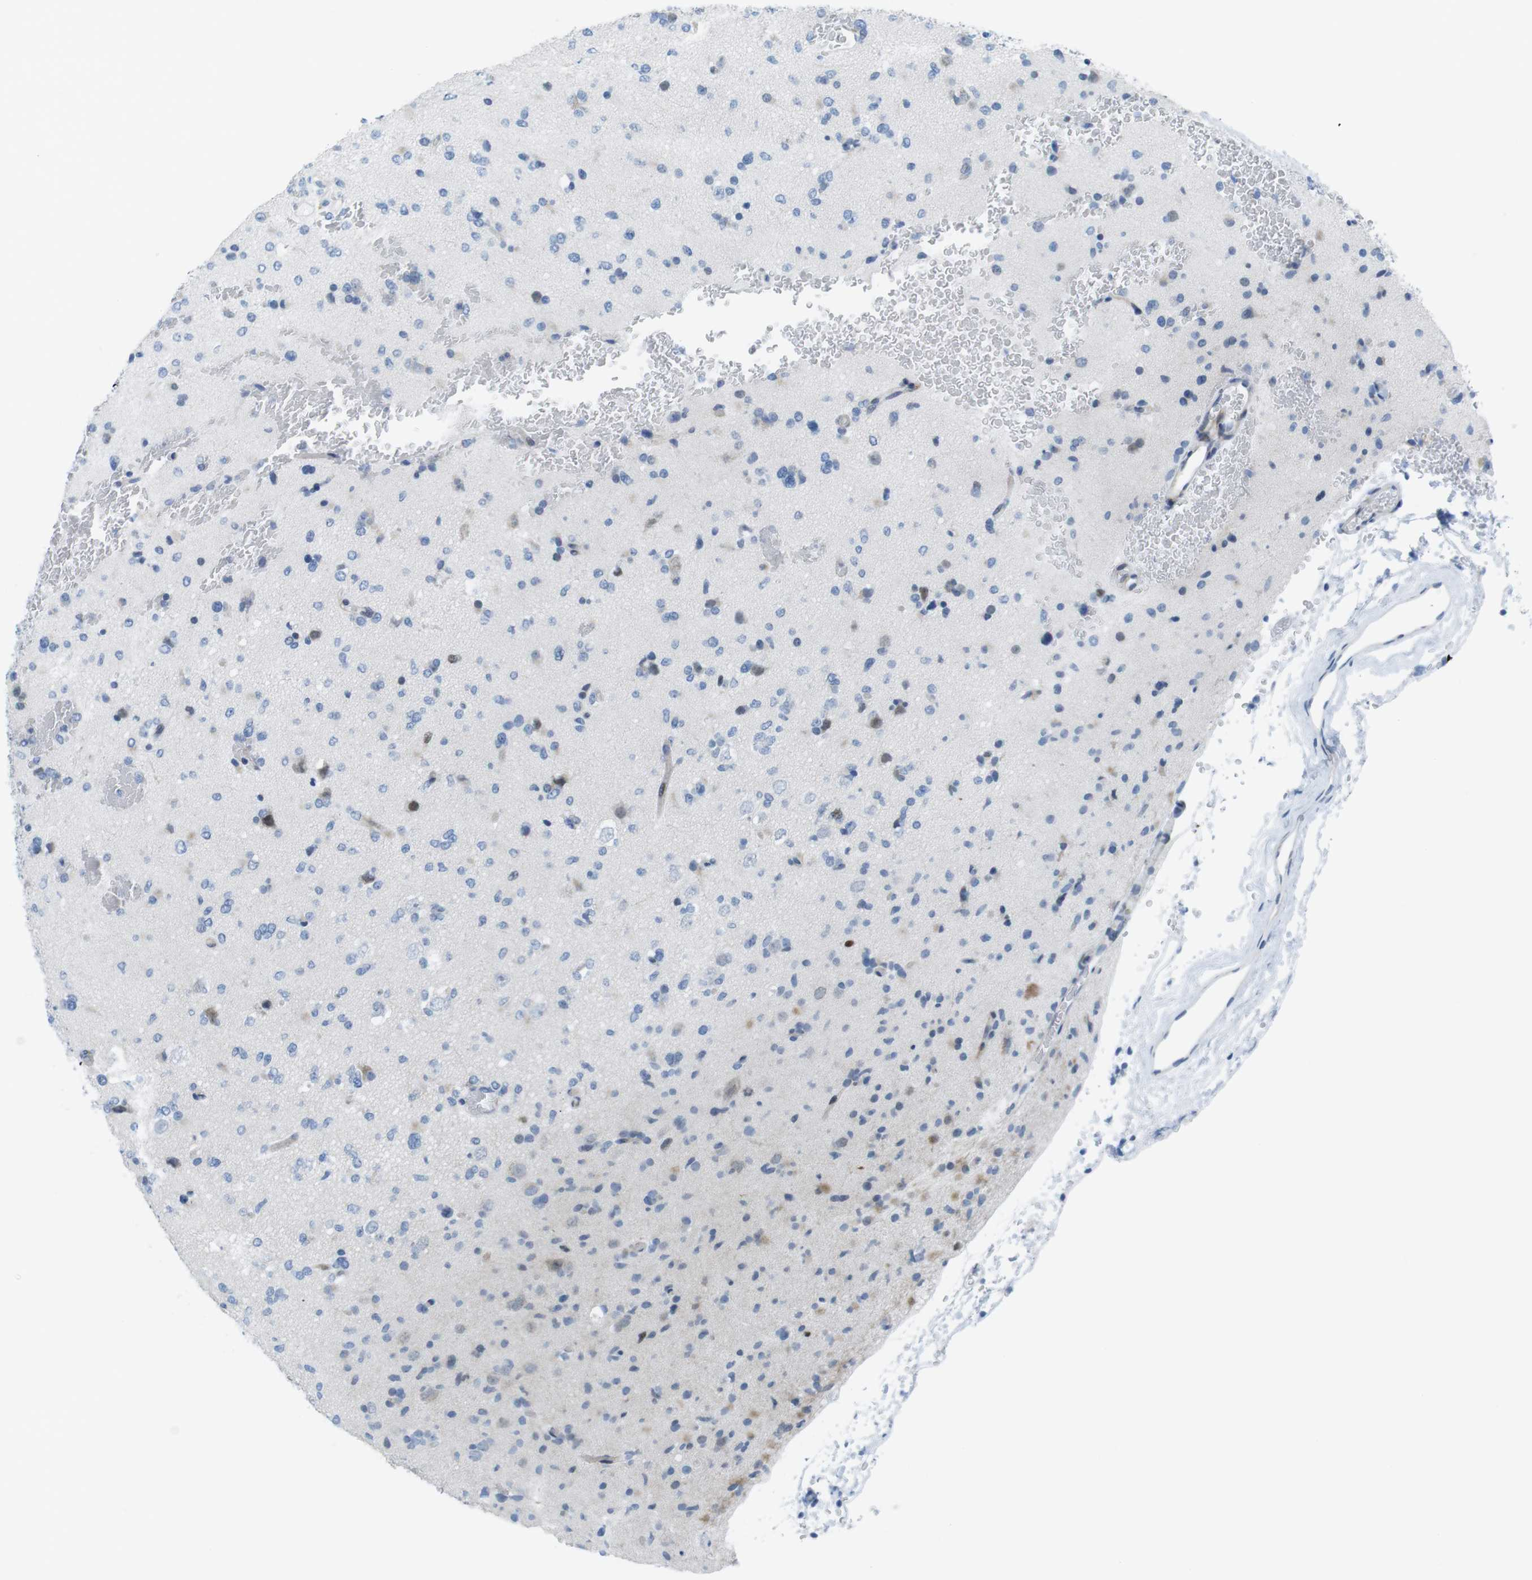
{"staining": {"intensity": "weak", "quantity": "<25%", "location": "nuclear"}, "tissue": "glioma", "cell_type": "Tumor cells", "image_type": "cancer", "snomed": [{"axis": "morphology", "description": "Glioma, malignant, Low grade"}, {"axis": "topography", "description": "Brain"}], "caption": "High magnification brightfield microscopy of low-grade glioma (malignant) stained with DAB (3,3'-diaminobenzidine) (brown) and counterstained with hematoxylin (blue): tumor cells show no significant staining. (DAB IHC with hematoxylin counter stain).", "gene": "CHAF1A", "patient": {"sex": "female", "age": 22}}